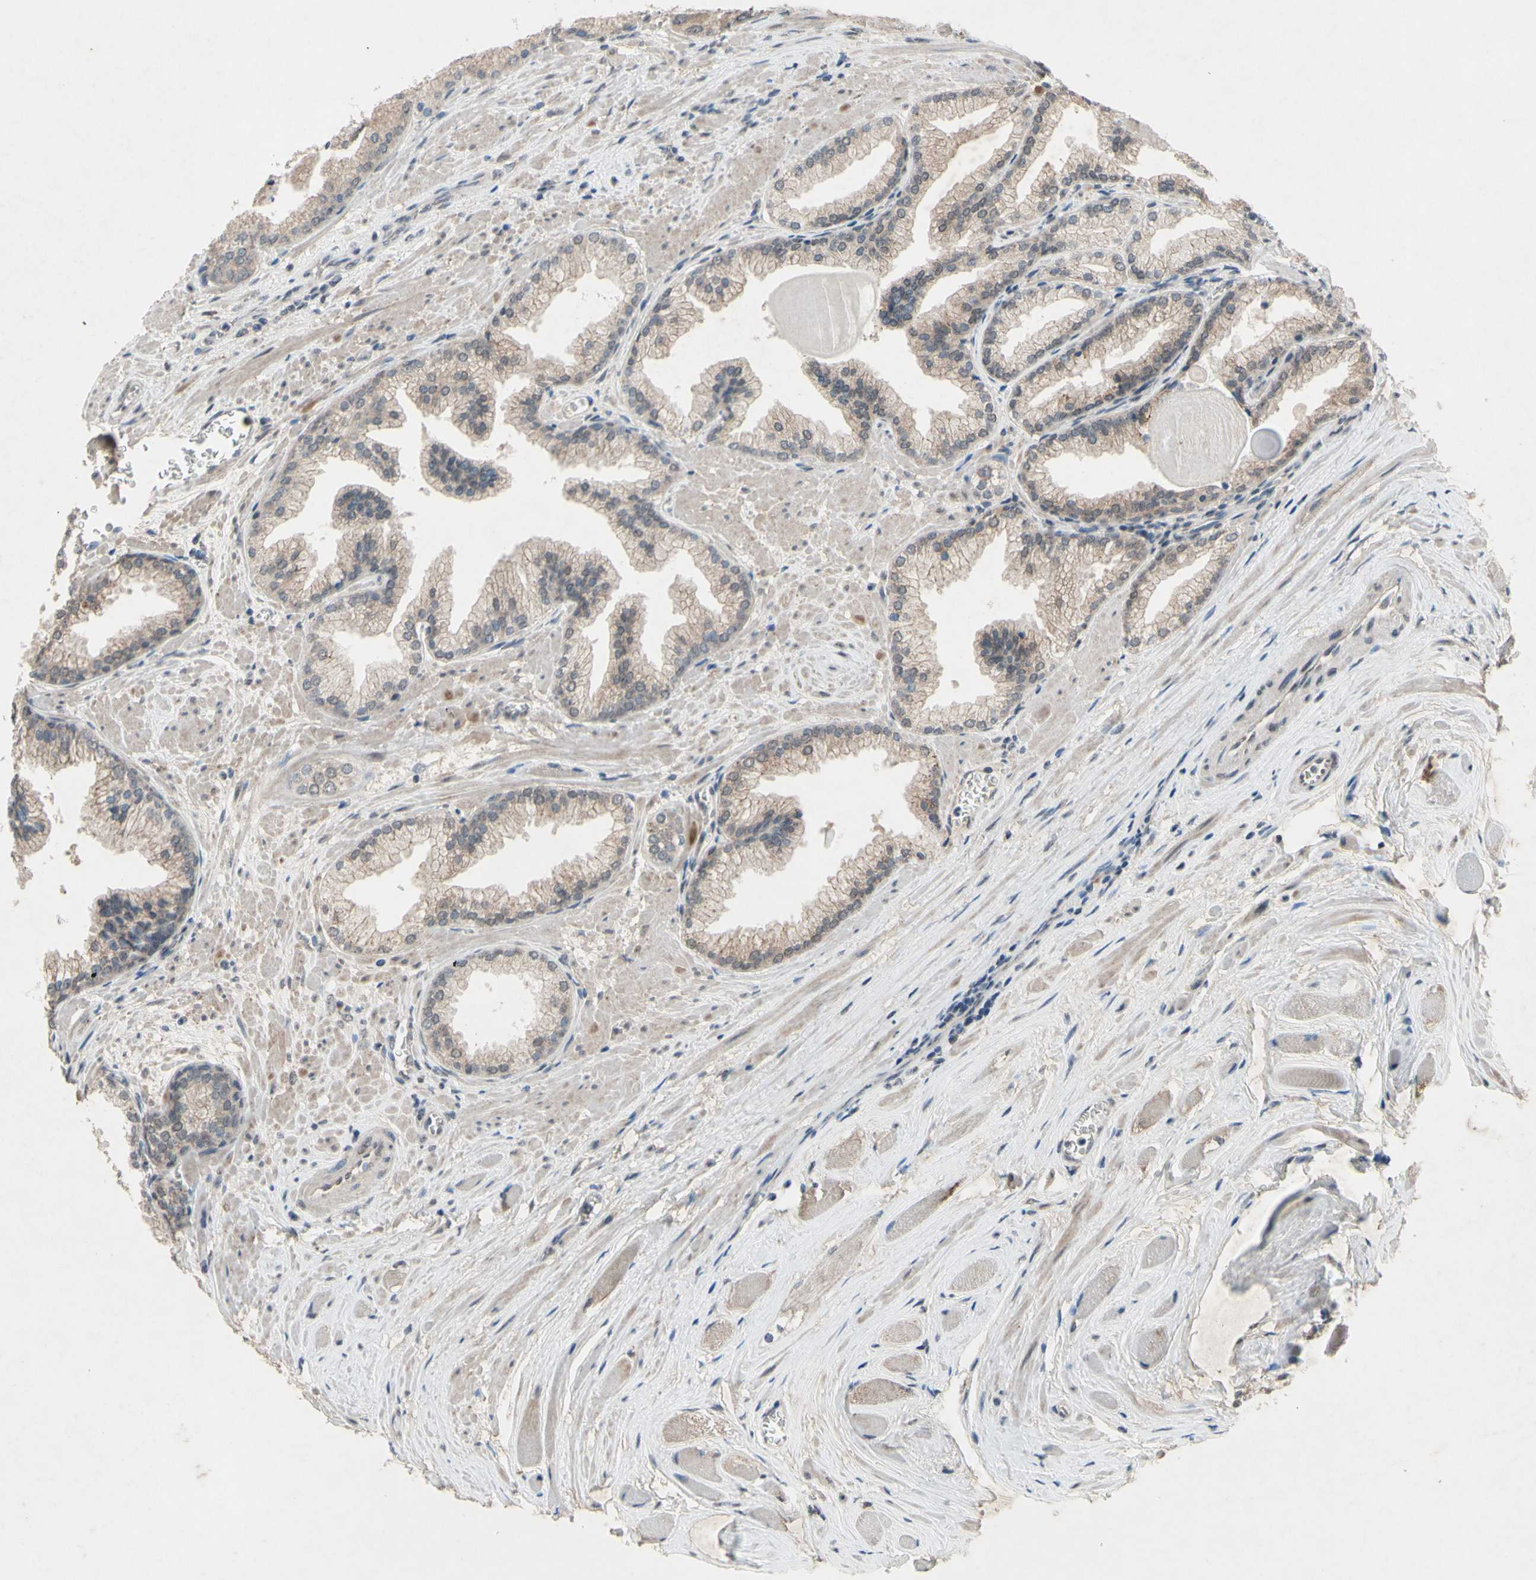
{"staining": {"intensity": "weak", "quantity": ">75%", "location": "cytoplasmic/membranous"}, "tissue": "prostate cancer", "cell_type": "Tumor cells", "image_type": "cancer", "snomed": [{"axis": "morphology", "description": "Adenocarcinoma, Low grade"}, {"axis": "topography", "description": "Prostate"}], "caption": "Protein expression analysis of prostate cancer (low-grade adenocarcinoma) shows weak cytoplasmic/membranous positivity in about >75% of tumor cells.", "gene": "CDCP1", "patient": {"sex": "male", "age": 59}}